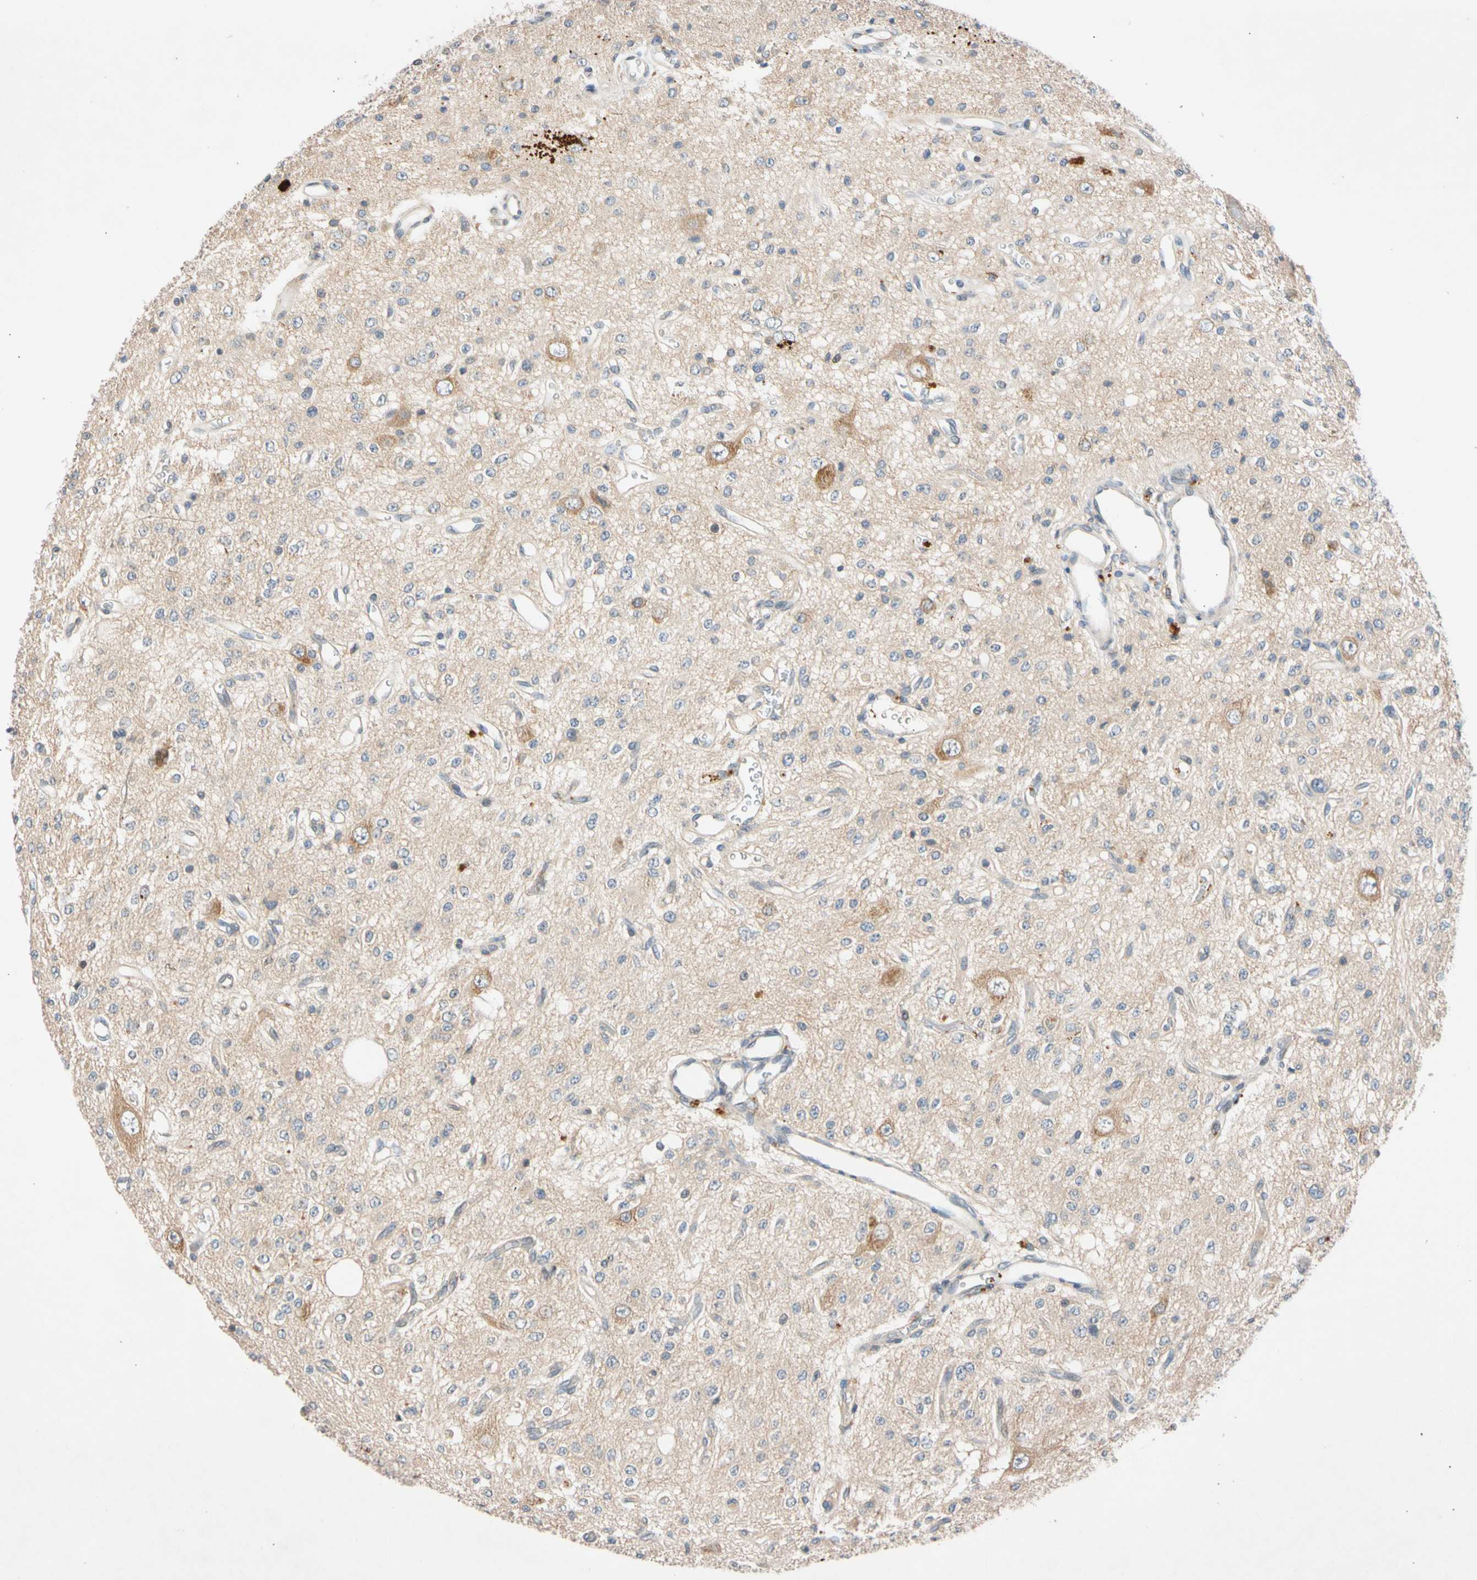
{"staining": {"intensity": "negative", "quantity": "none", "location": "none"}, "tissue": "glioma", "cell_type": "Tumor cells", "image_type": "cancer", "snomed": [{"axis": "morphology", "description": "Glioma, malignant, Low grade"}, {"axis": "topography", "description": "Brain"}], "caption": "Immunohistochemistry of glioma demonstrates no expression in tumor cells.", "gene": "CNST", "patient": {"sex": "male", "age": 38}}